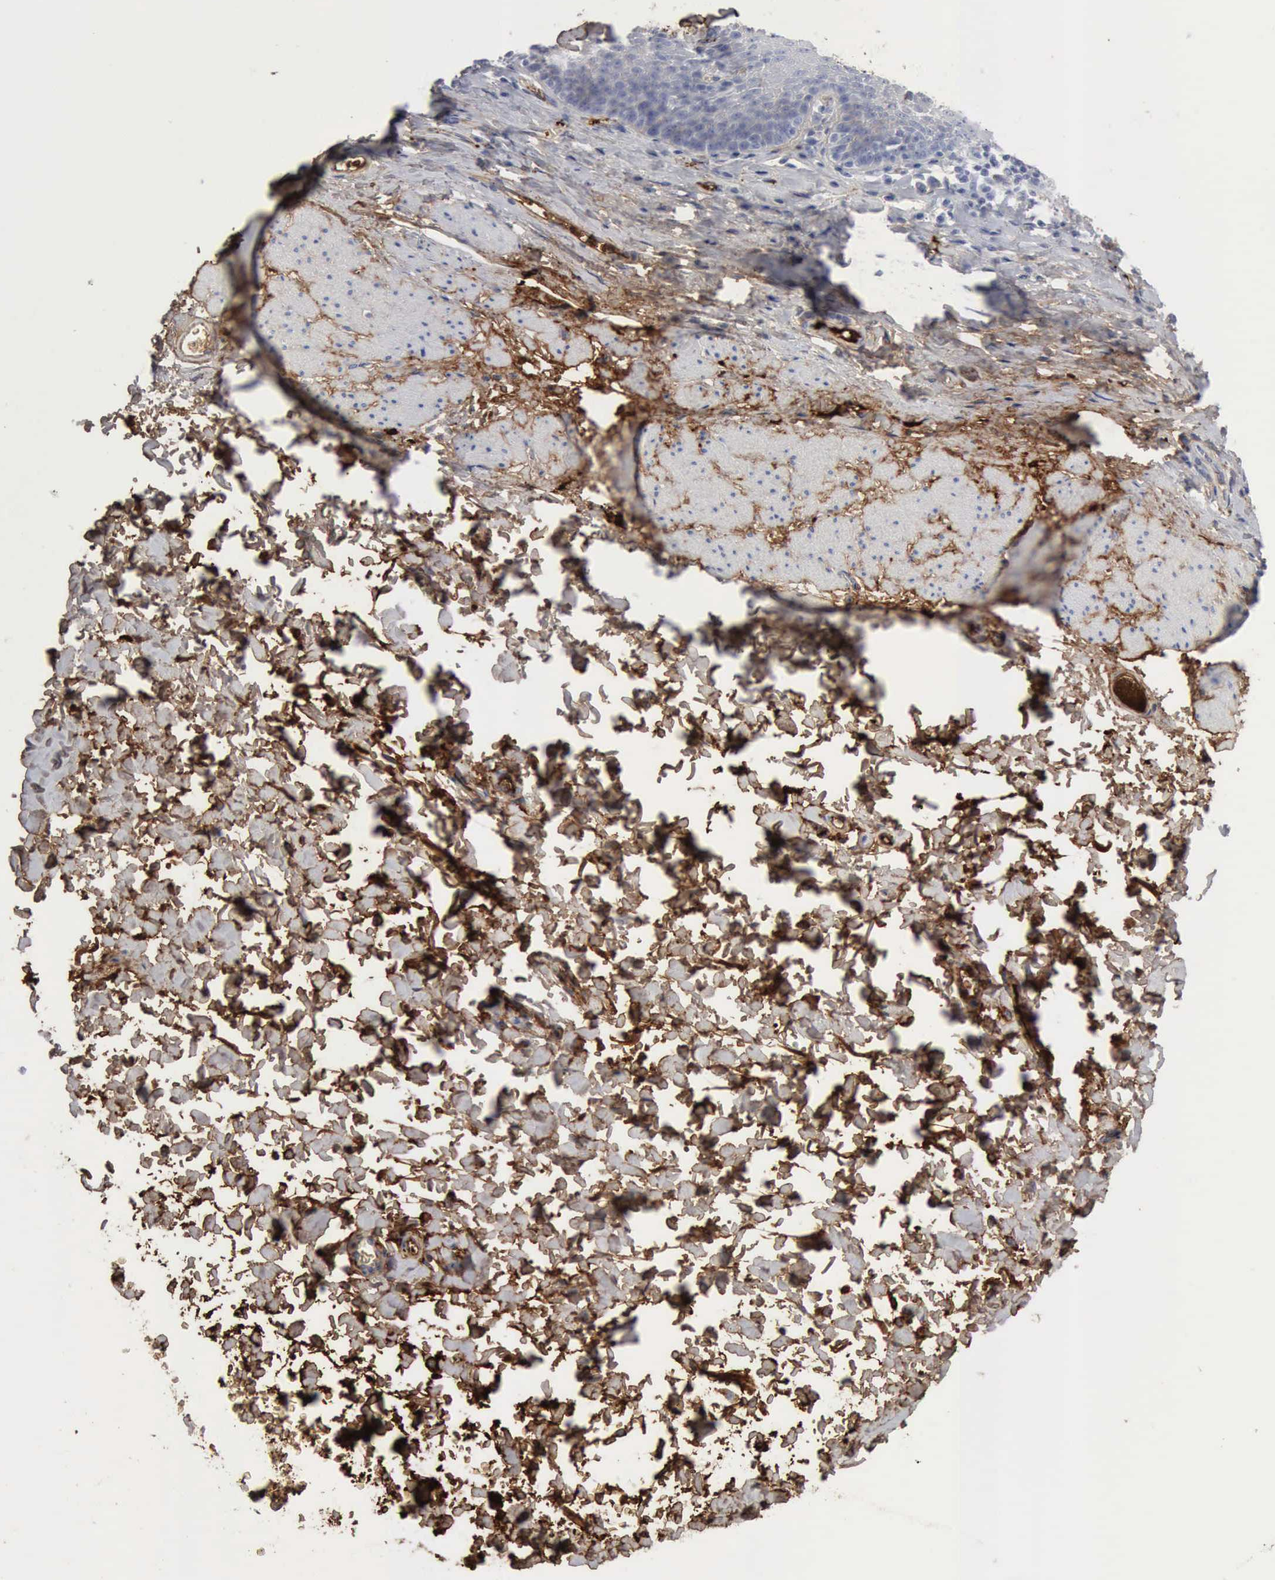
{"staining": {"intensity": "negative", "quantity": "none", "location": "none"}, "tissue": "esophagus", "cell_type": "Squamous epithelial cells", "image_type": "normal", "snomed": [{"axis": "morphology", "description": "Normal tissue, NOS"}, {"axis": "topography", "description": "Esophagus"}], "caption": "Histopathology image shows no protein staining in squamous epithelial cells of benign esophagus. (DAB immunohistochemistry (IHC), high magnification).", "gene": "C4BPA", "patient": {"sex": "female", "age": 61}}